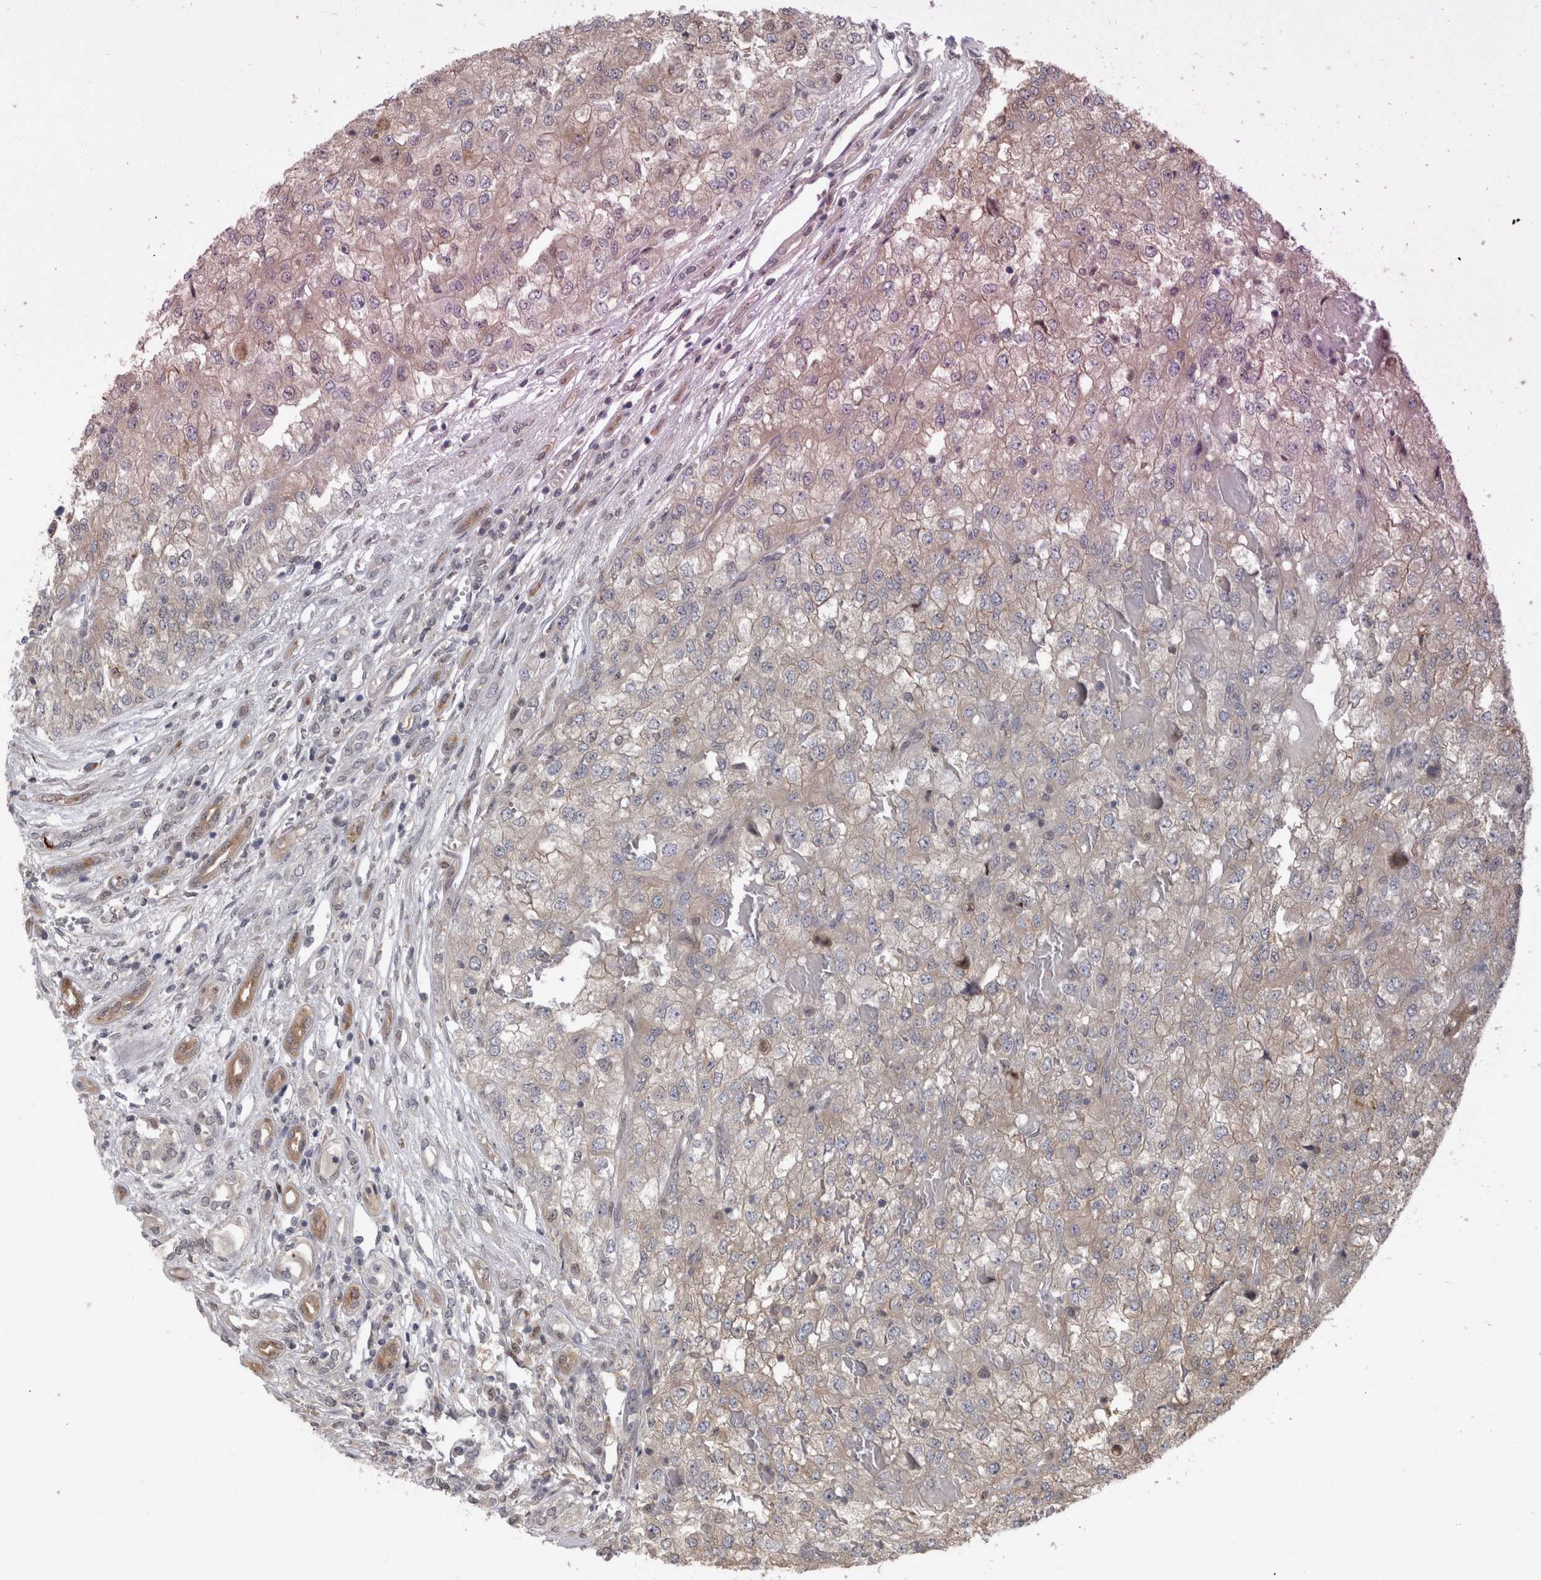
{"staining": {"intensity": "weak", "quantity": "<25%", "location": "nuclear"}, "tissue": "renal cancer", "cell_type": "Tumor cells", "image_type": "cancer", "snomed": [{"axis": "morphology", "description": "Adenocarcinoma, NOS"}, {"axis": "topography", "description": "Kidney"}], "caption": "An immunohistochemistry photomicrograph of renal adenocarcinoma is shown. There is no staining in tumor cells of renal adenocarcinoma. The staining is performed using DAB brown chromogen with nuclei counter-stained in using hematoxylin.", "gene": "PIGP", "patient": {"sex": "female", "age": 54}}